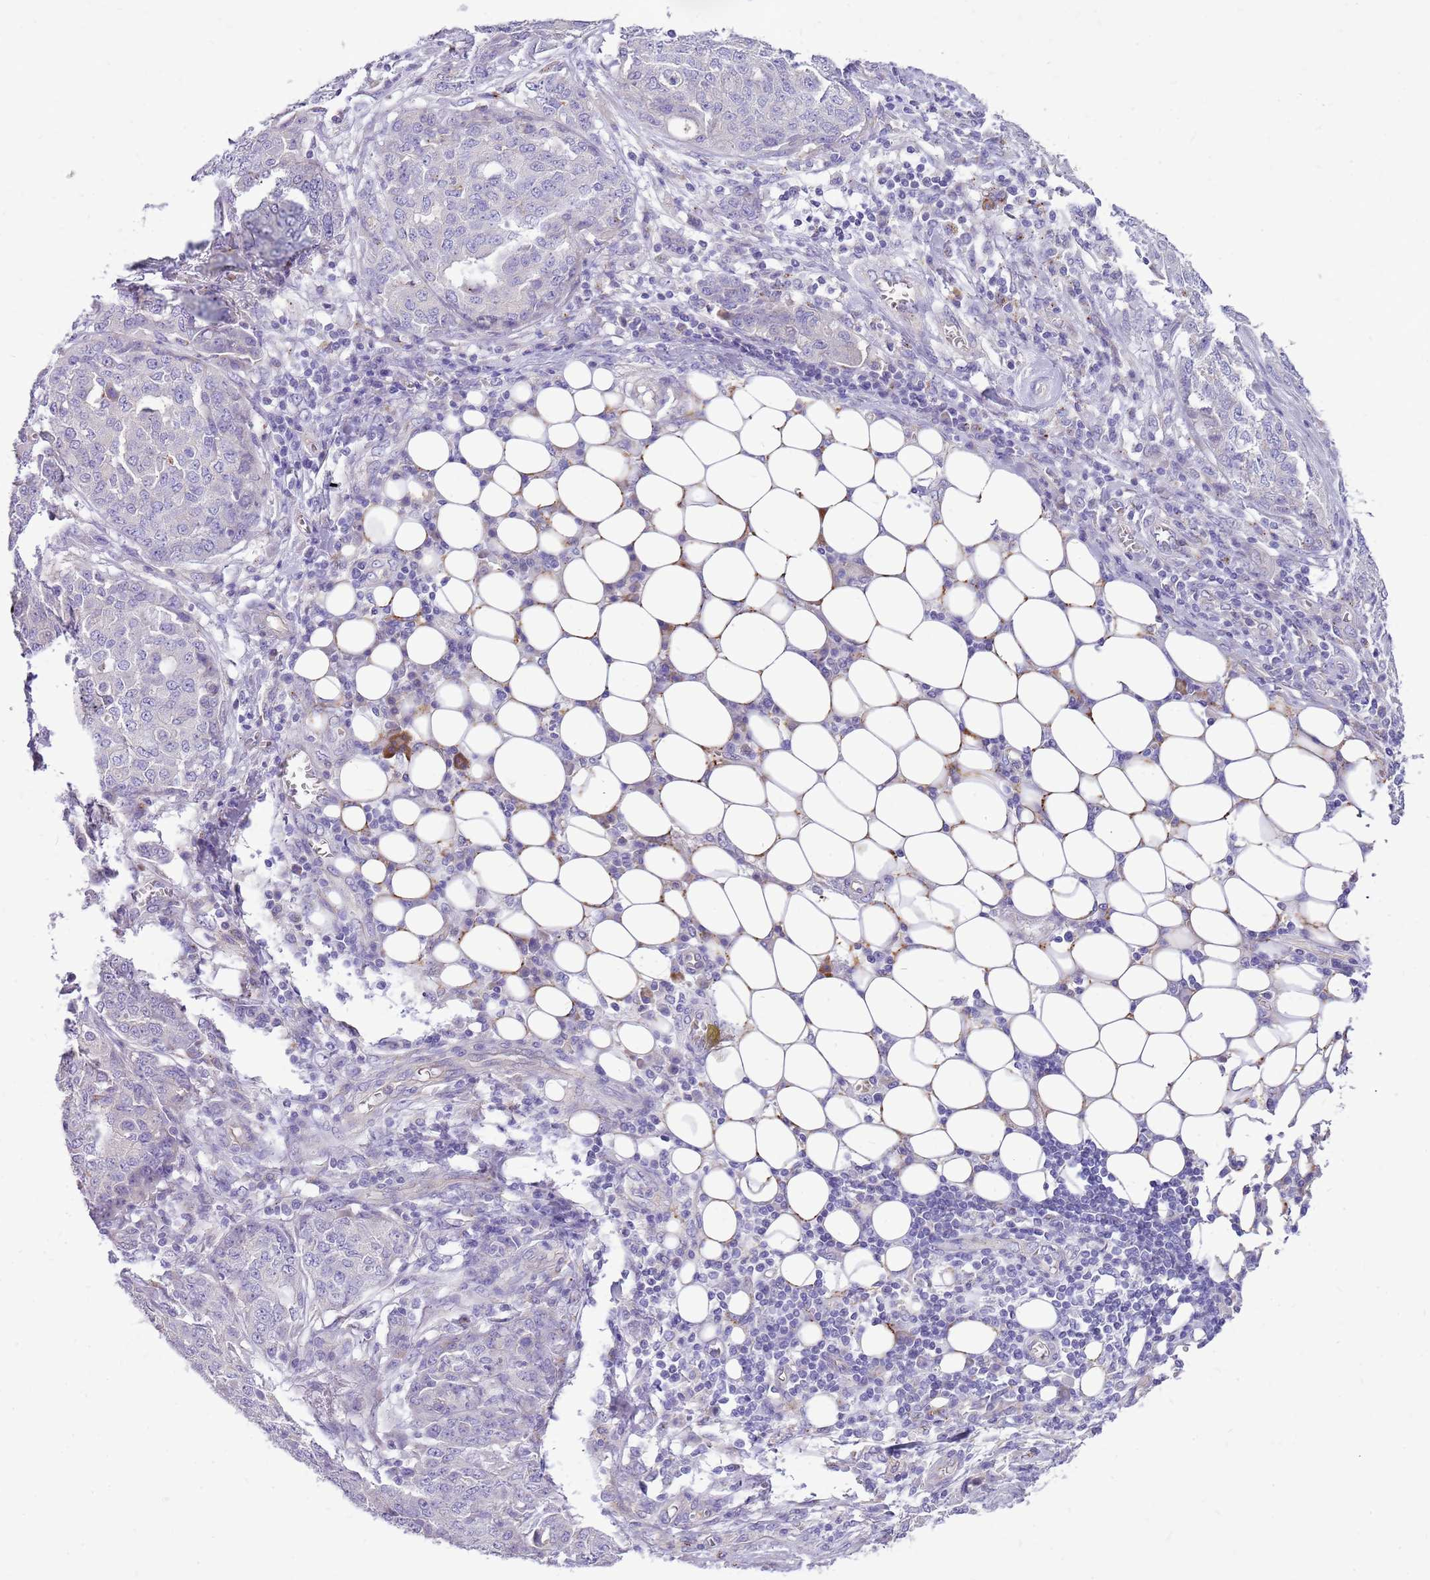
{"staining": {"intensity": "negative", "quantity": "none", "location": "none"}, "tissue": "ovarian cancer", "cell_type": "Tumor cells", "image_type": "cancer", "snomed": [{"axis": "morphology", "description": "Cystadenocarcinoma, serous, NOS"}, {"axis": "topography", "description": "Soft tissue"}, {"axis": "topography", "description": "Ovary"}], "caption": "Immunohistochemistry micrograph of neoplastic tissue: human serous cystadenocarcinoma (ovarian) stained with DAB reveals no significant protein staining in tumor cells.", "gene": "NTN4", "patient": {"sex": "female", "age": 57}}